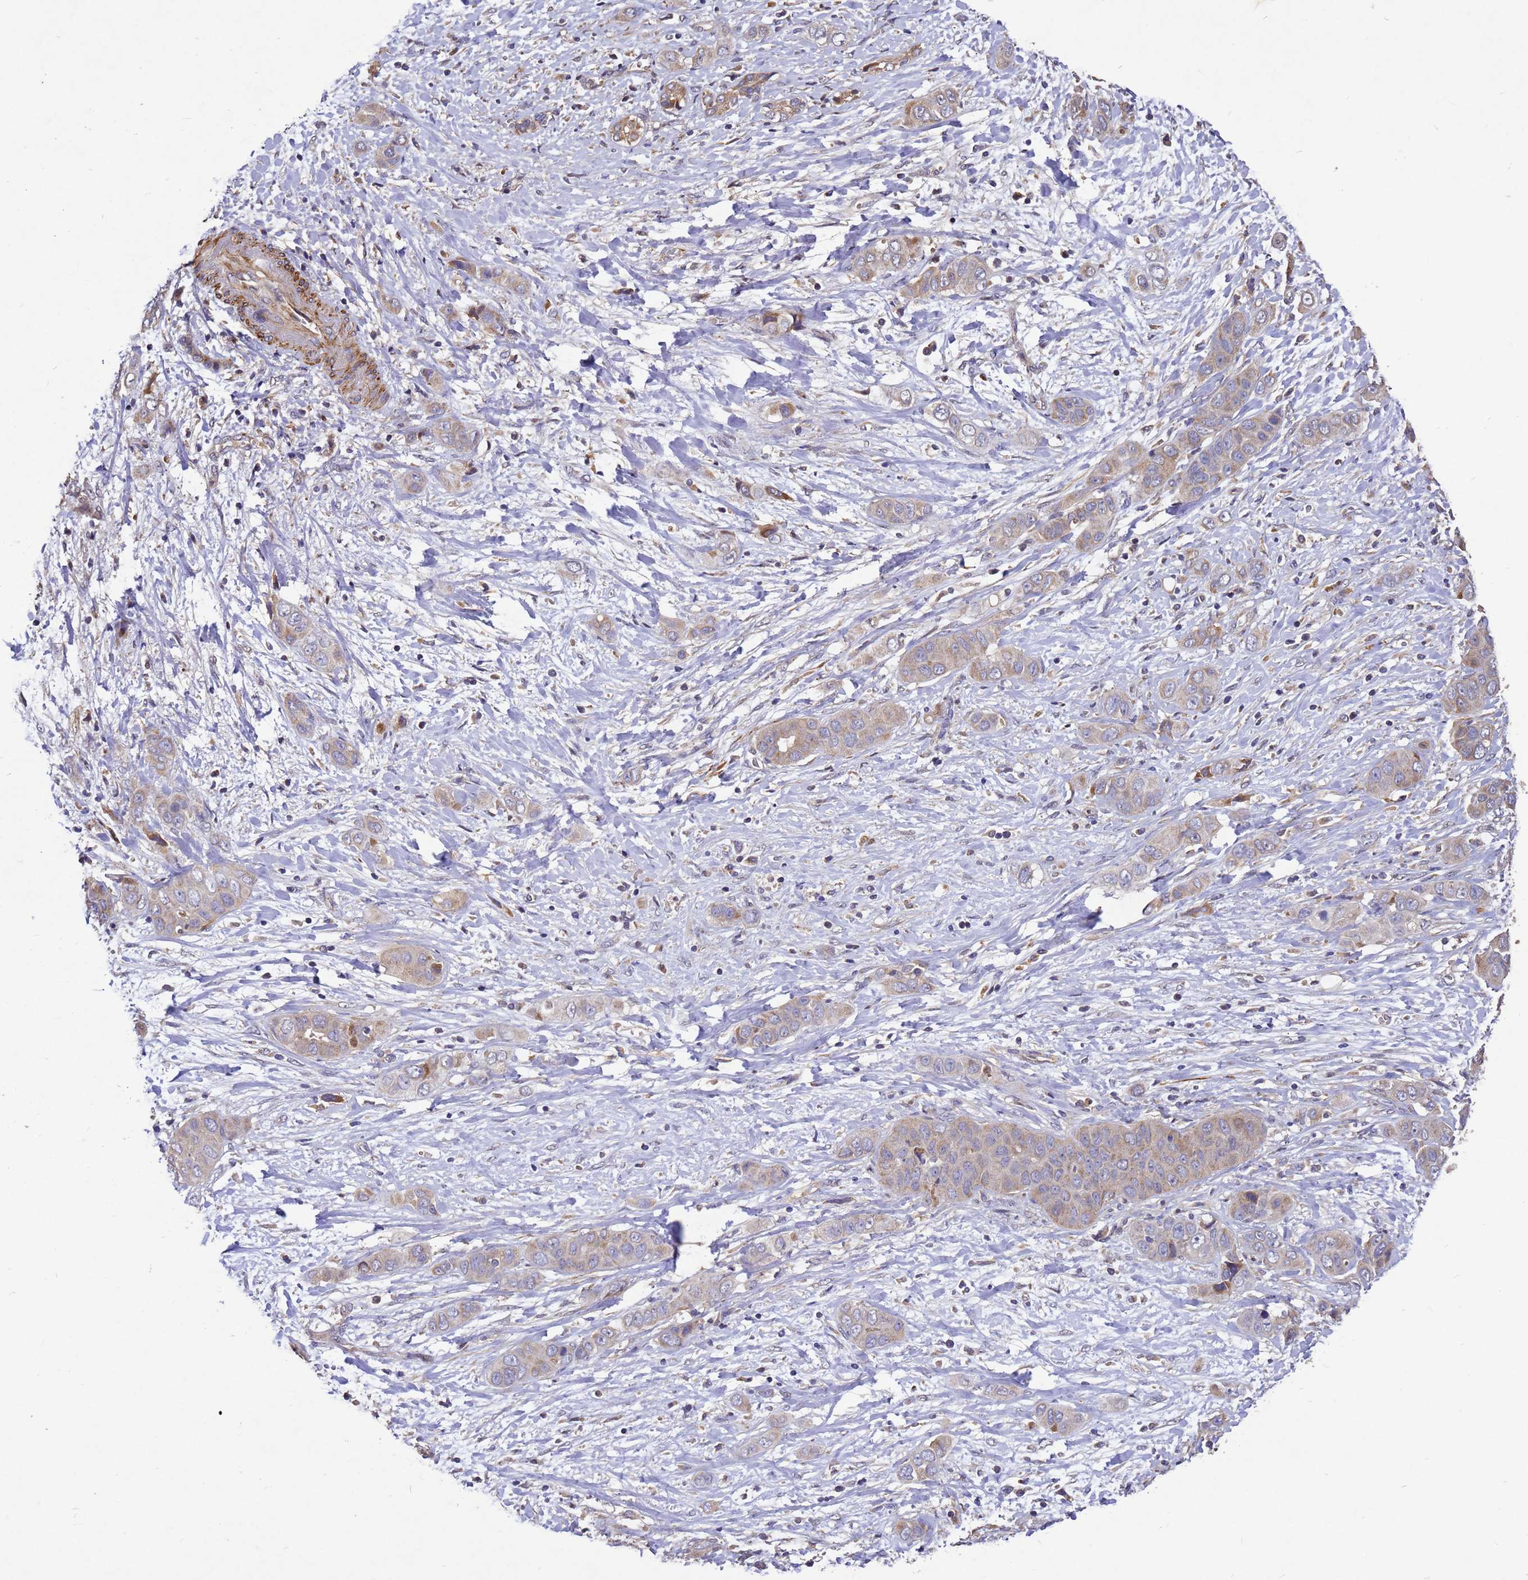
{"staining": {"intensity": "weak", "quantity": ">75%", "location": "cytoplasmic/membranous"}, "tissue": "liver cancer", "cell_type": "Tumor cells", "image_type": "cancer", "snomed": [{"axis": "morphology", "description": "Cholangiocarcinoma"}, {"axis": "topography", "description": "Liver"}], "caption": "This is a photomicrograph of immunohistochemistry (IHC) staining of liver cholangiocarcinoma, which shows weak expression in the cytoplasmic/membranous of tumor cells.", "gene": "RSPRY1", "patient": {"sex": "female", "age": 52}}